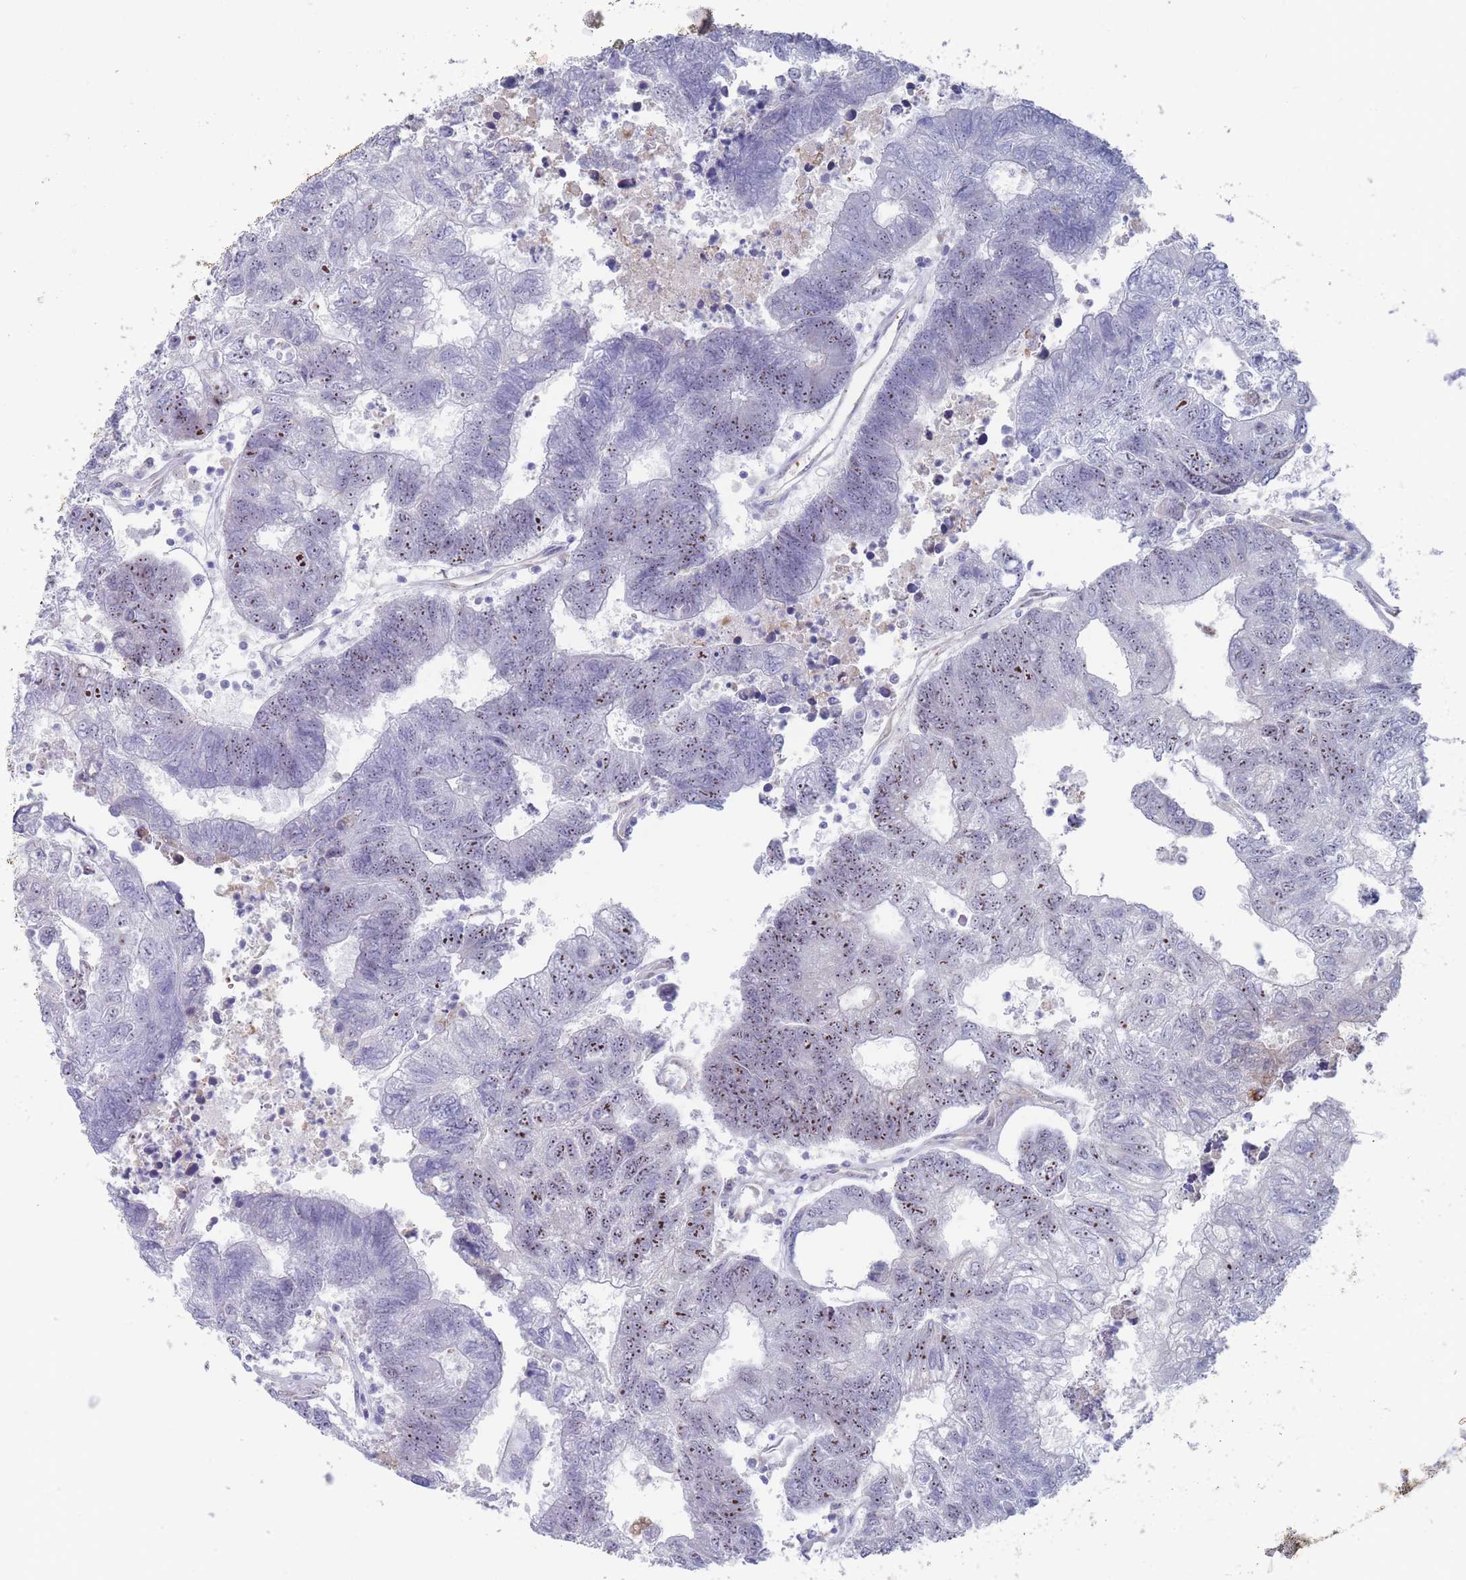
{"staining": {"intensity": "moderate", "quantity": "<25%", "location": "nuclear"}, "tissue": "colorectal cancer", "cell_type": "Tumor cells", "image_type": "cancer", "snomed": [{"axis": "morphology", "description": "Adenocarcinoma, NOS"}, {"axis": "topography", "description": "Colon"}], "caption": "A histopathology image of human colorectal adenocarcinoma stained for a protein exhibits moderate nuclear brown staining in tumor cells. Nuclei are stained in blue.", "gene": "ST8SIA5", "patient": {"sex": "female", "age": 48}}